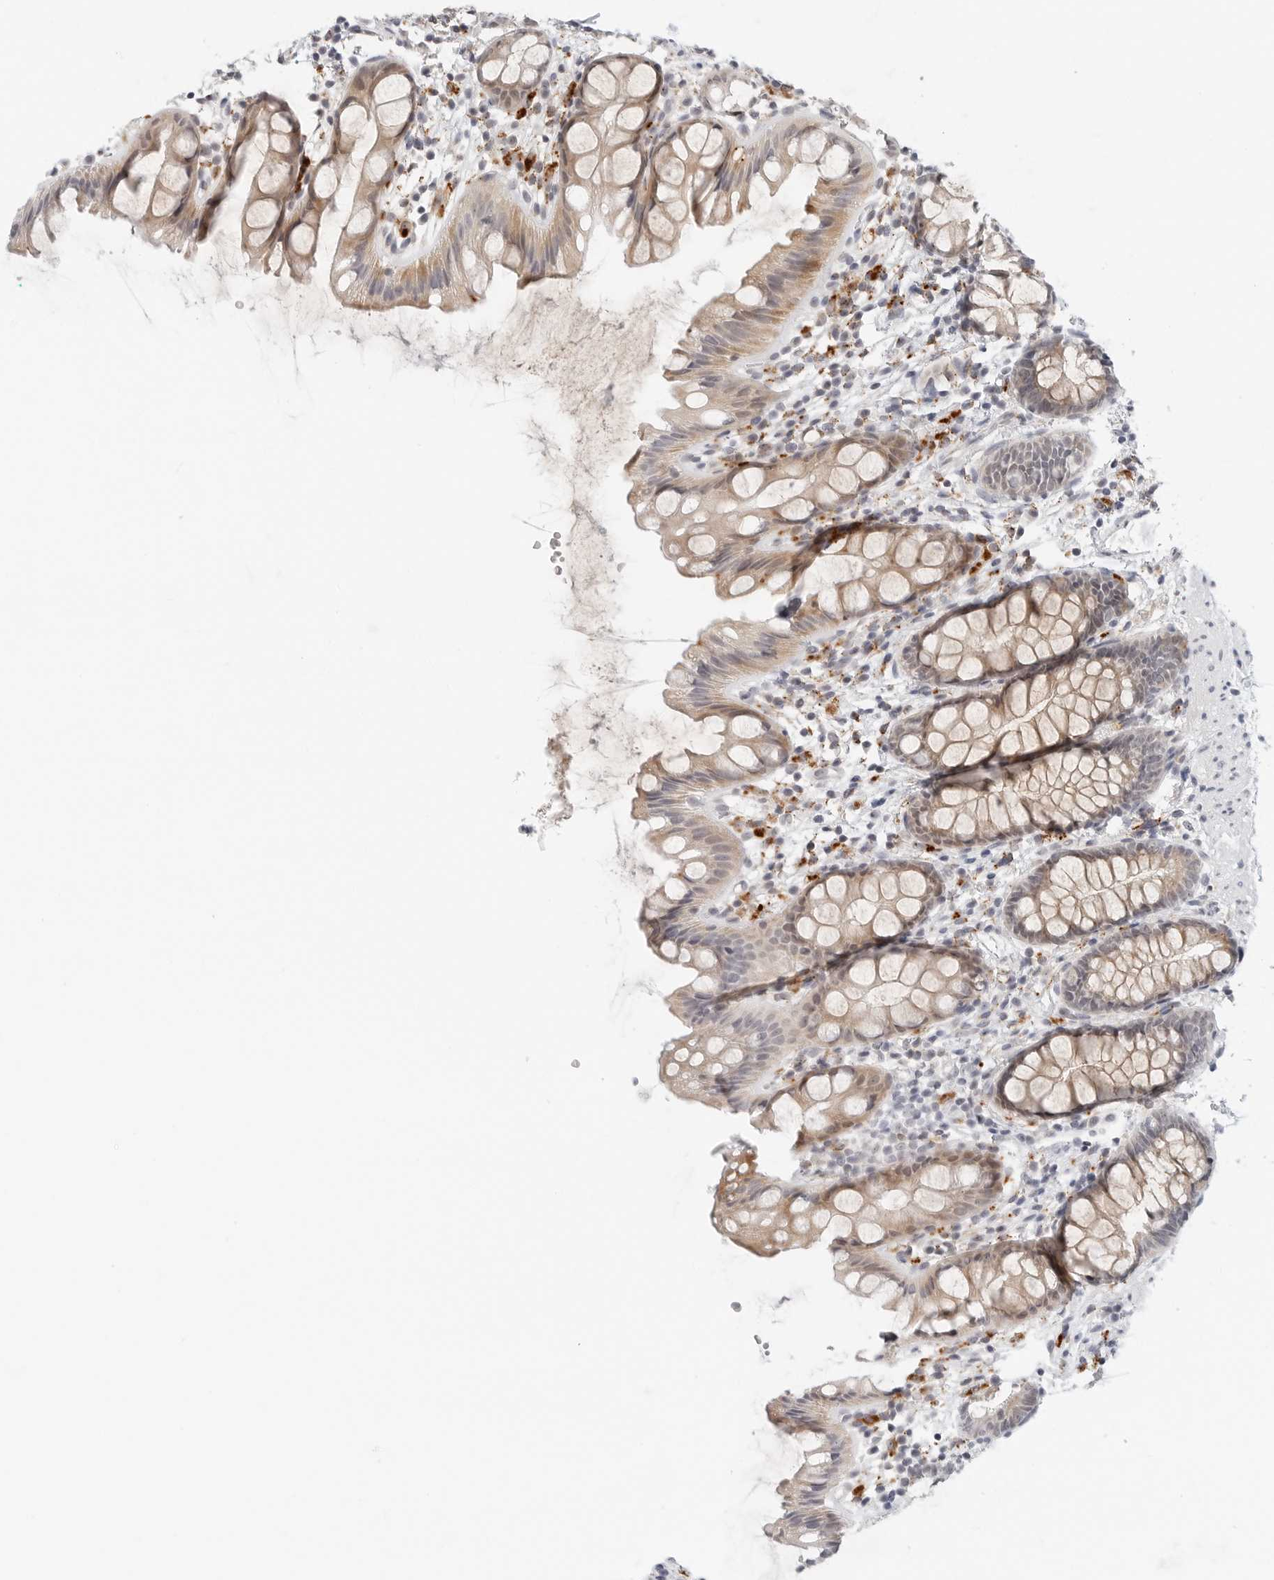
{"staining": {"intensity": "moderate", "quantity": "25%-75%", "location": "cytoplasmic/membranous,nuclear"}, "tissue": "rectum", "cell_type": "Glandular cells", "image_type": "normal", "snomed": [{"axis": "morphology", "description": "Normal tissue, NOS"}, {"axis": "topography", "description": "Rectum"}], "caption": "A brown stain shows moderate cytoplasmic/membranous,nuclear expression of a protein in glandular cells of normal human rectum. (DAB IHC with brightfield microscopy, high magnification).", "gene": "TSEN2", "patient": {"sex": "female", "age": 65}}